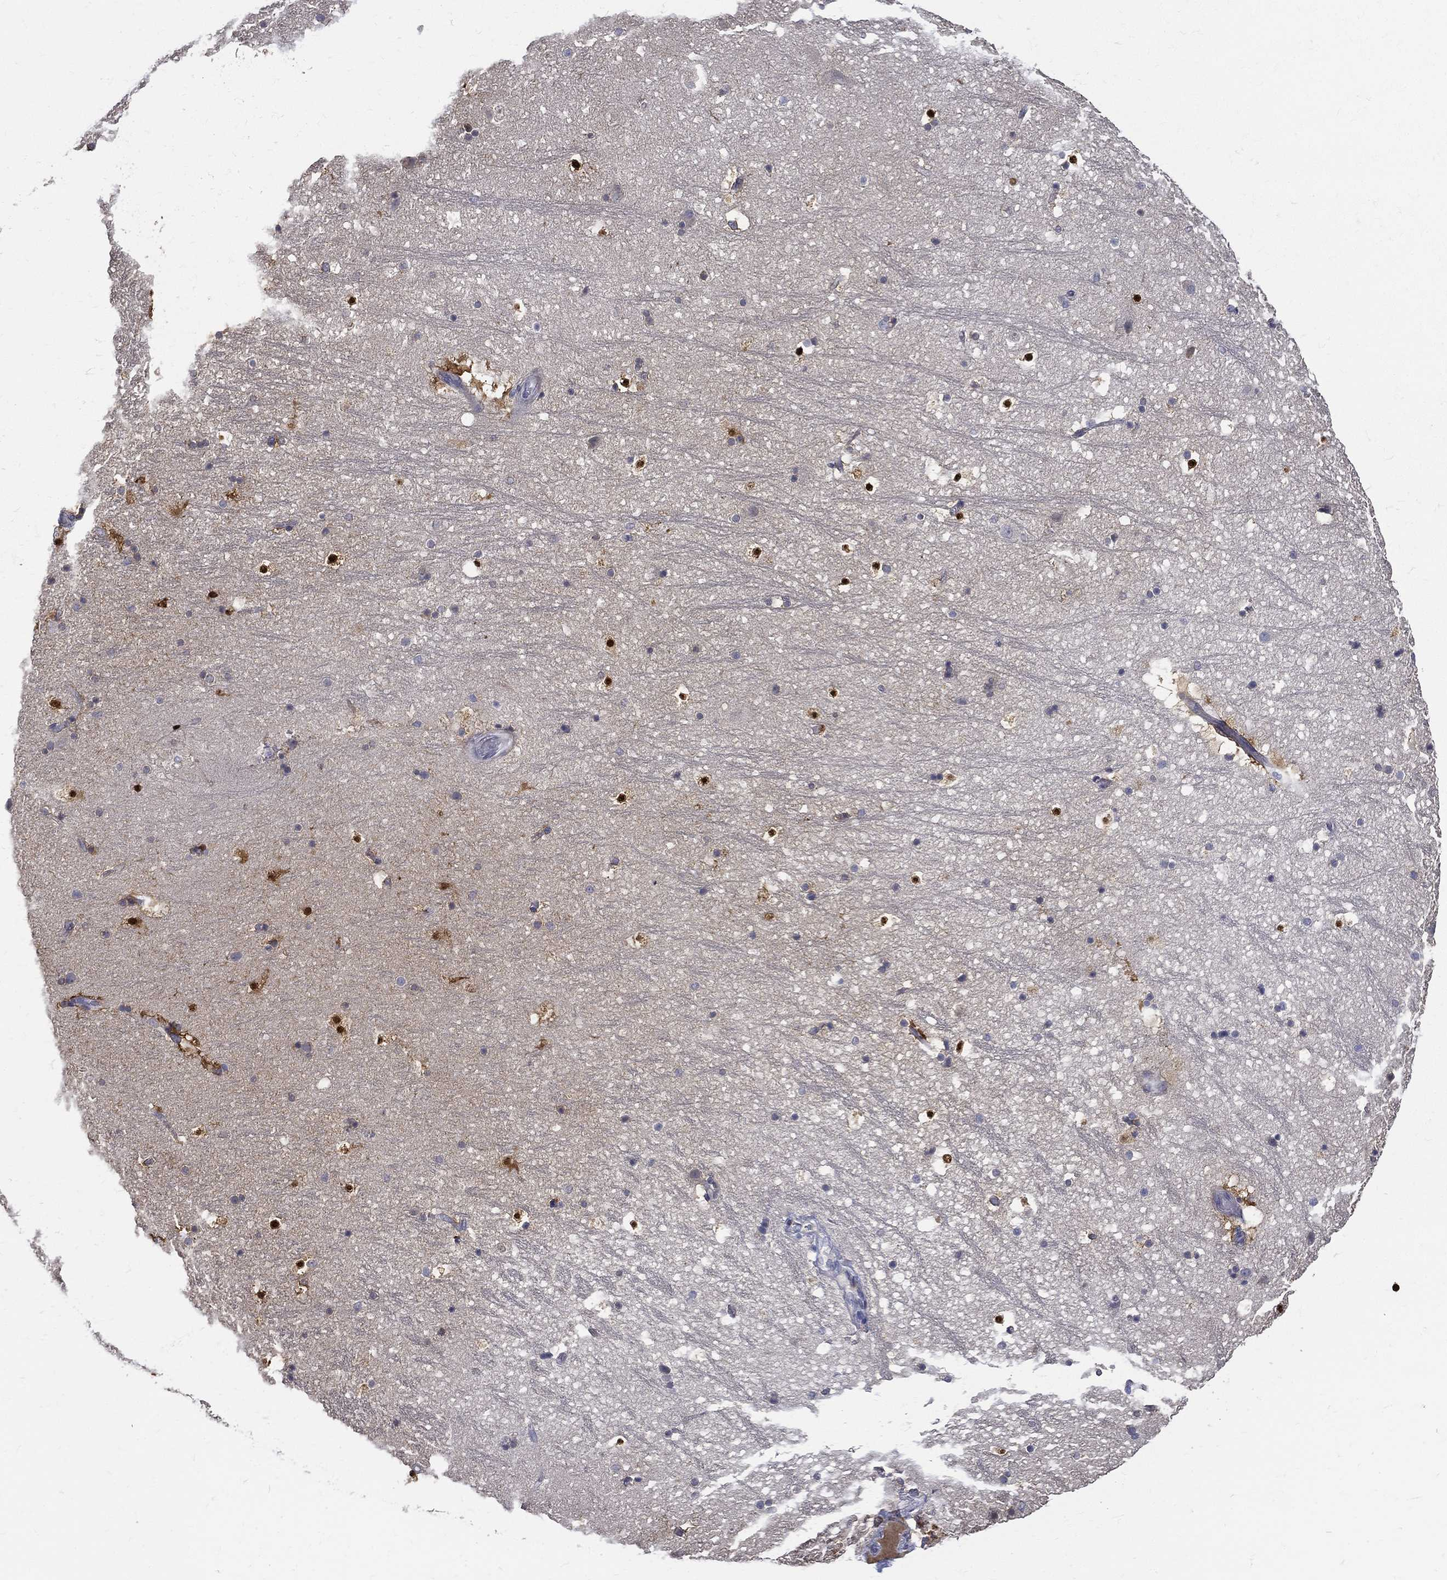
{"staining": {"intensity": "strong", "quantity": "<25%", "location": "nuclear"}, "tissue": "hippocampus", "cell_type": "Glial cells", "image_type": "normal", "snomed": [{"axis": "morphology", "description": "Normal tissue, NOS"}, {"axis": "topography", "description": "Hippocampus"}], "caption": "A medium amount of strong nuclear expression is identified in approximately <25% of glial cells in unremarkable hippocampus. (Brightfield microscopy of DAB IHC at high magnification).", "gene": "ETNPPL", "patient": {"sex": "male", "age": 51}}